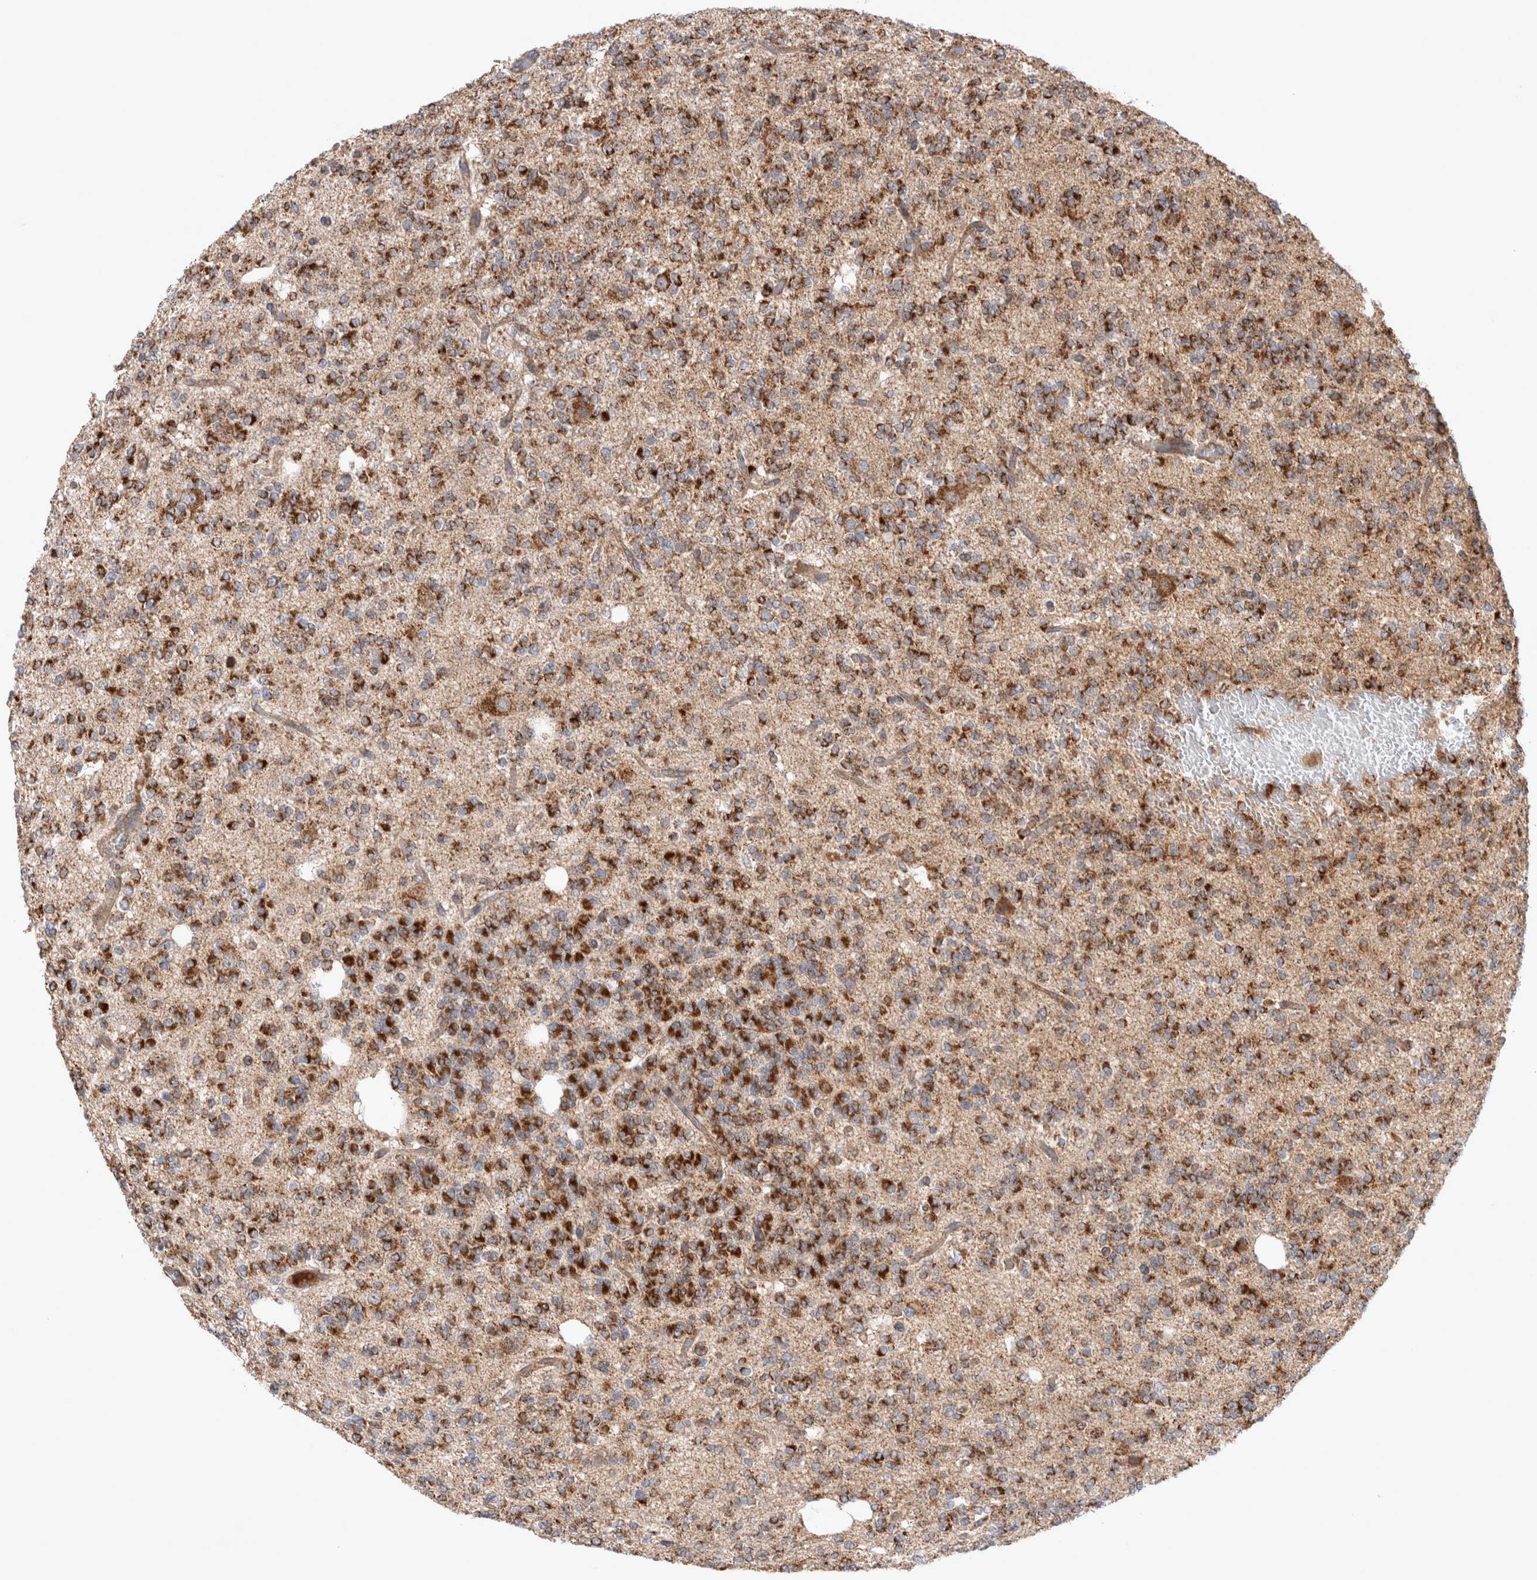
{"staining": {"intensity": "strong", "quantity": ">75%", "location": "cytoplasmic/membranous"}, "tissue": "glioma", "cell_type": "Tumor cells", "image_type": "cancer", "snomed": [{"axis": "morphology", "description": "Glioma, malignant, Low grade"}, {"axis": "topography", "description": "Brain"}], "caption": "A brown stain shows strong cytoplasmic/membranous positivity of a protein in human malignant low-grade glioma tumor cells.", "gene": "MRPS28", "patient": {"sex": "male", "age": 38}}